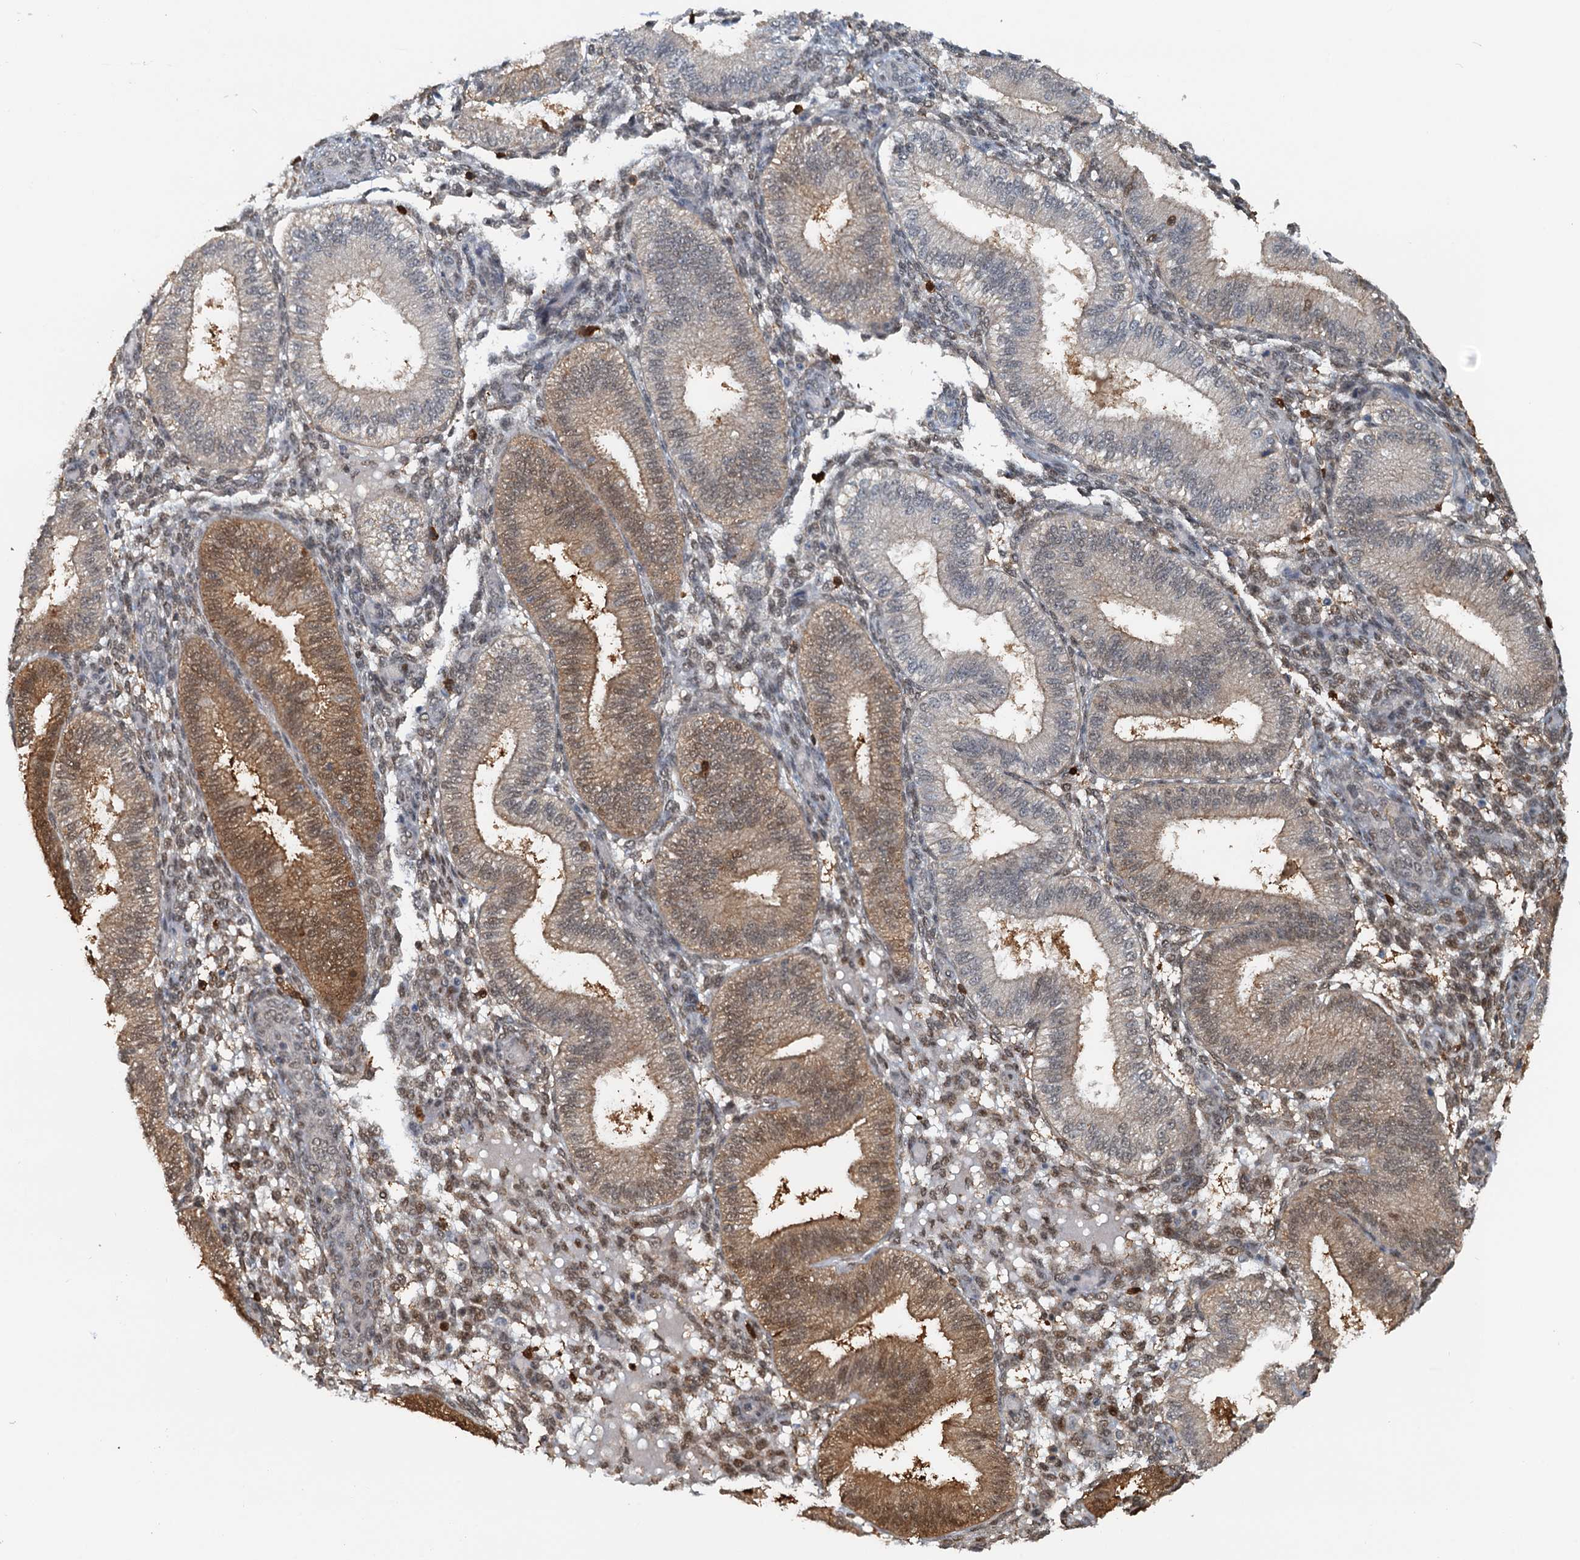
{"staining": {"intensity": "moderate", "quantity": "<25%", "location": "nuclear"}, "tissue": "endometrium", "cell_type": "Cells in endometrial stroma", "image_type": "normal", "snomed": [{"axis": "morphology", "description": "Normal tissue, NOS"}, {"axis": "topography", "description": "Endometrium"}], "caption": "Immunohistochemical staining of normal endometrium shows low levels of moderate nuclear staining in approximately <25% of cells in endometrial stroma.", "gene": "SPINDOC", "patient": {"sex": "female", "age": 39}}